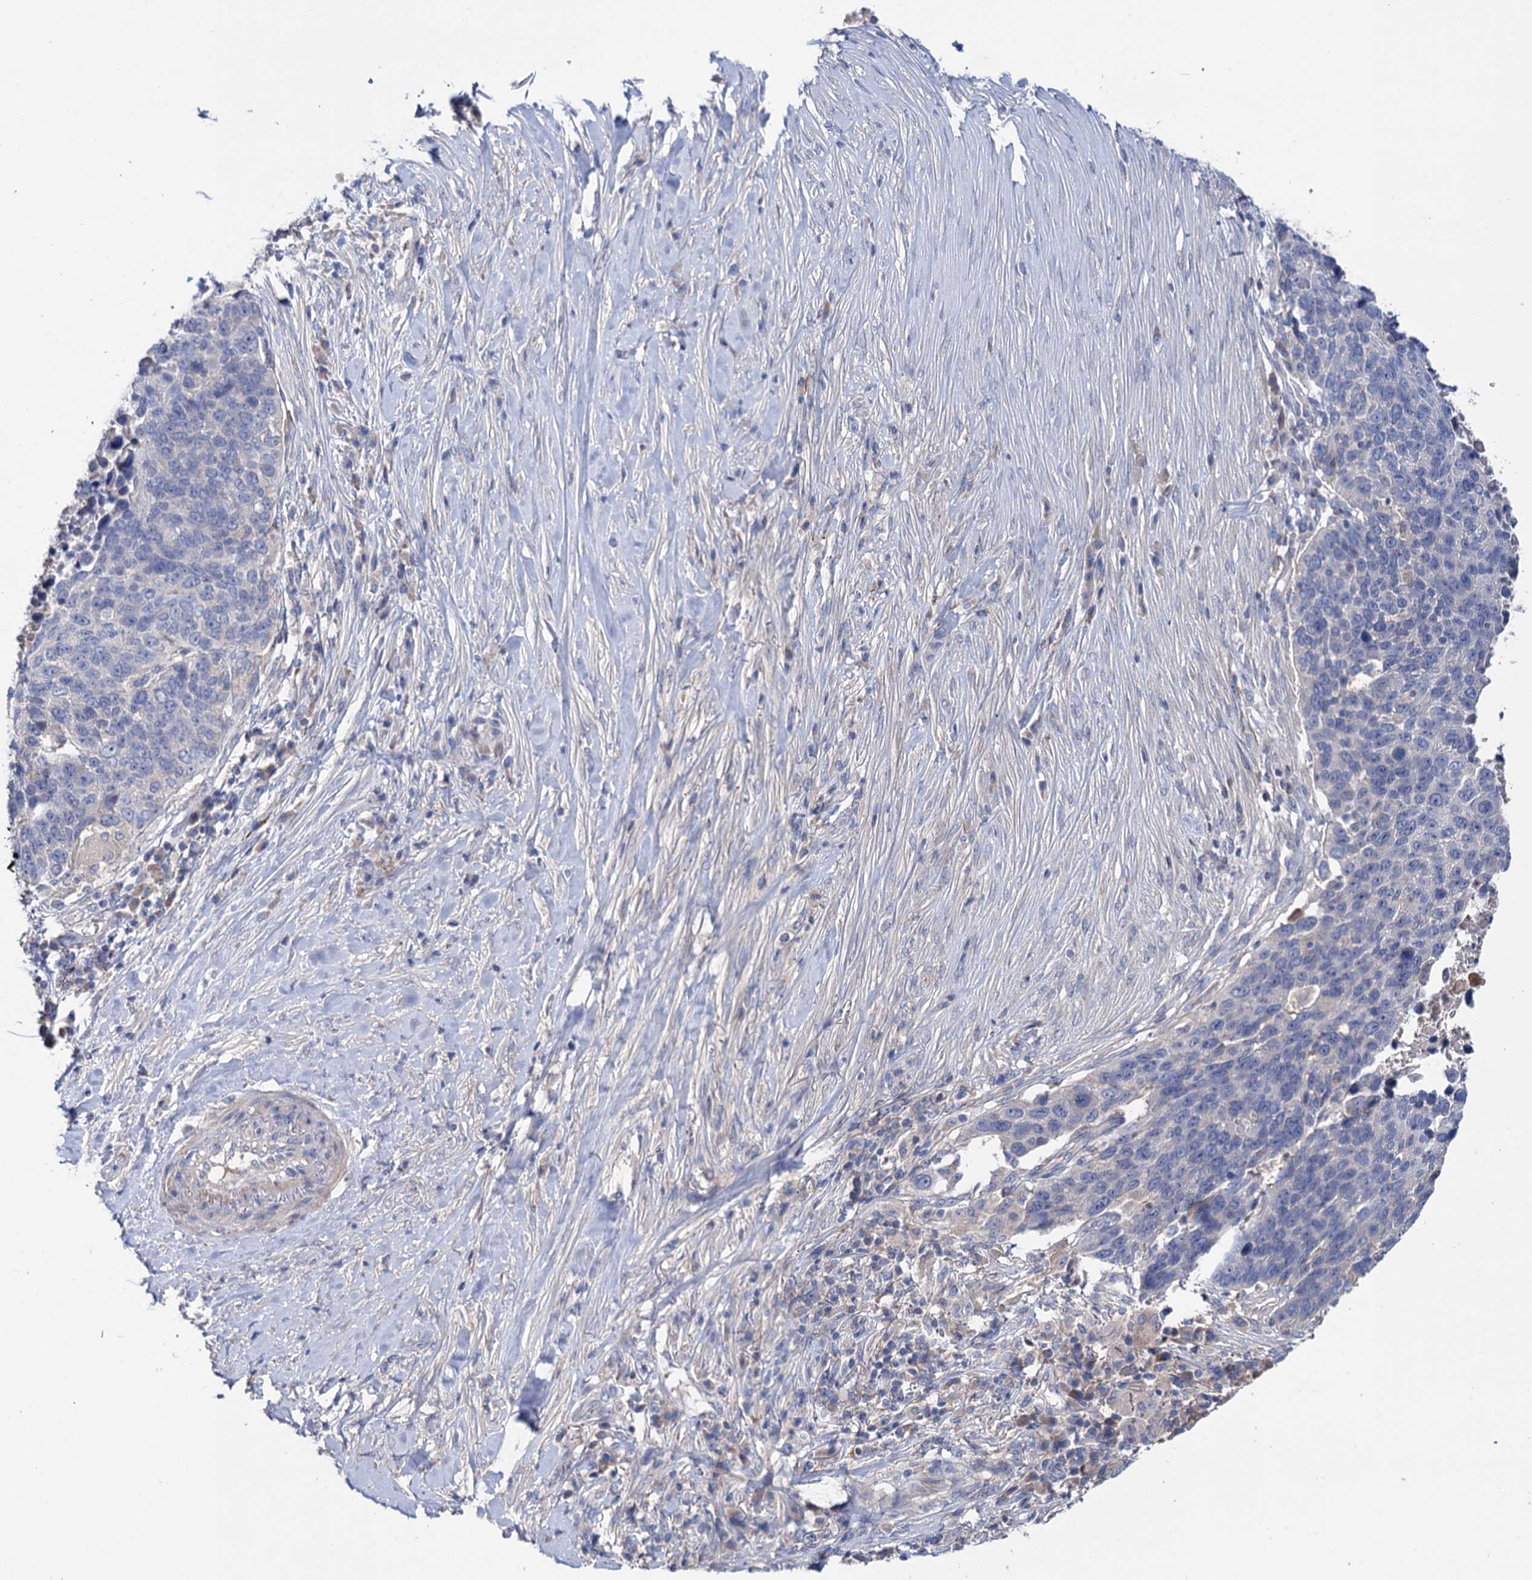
{"staining": {"intensity": "negative", "quantity": "none", "location": "none"}, "tissue": "lung cancer", "cell_type": "Tumor cells", "image_type": "cancer", "snomed": [{"axis": "morphology", "description": "Normal tissue, NOS"}, {"axis": "morphology", "description": "Squamous cell carcinoma, NOS"}, {"axis": "topography", "description": "Lymph node"}, {"axis": "topography", "description": "Lung"}], "caption": "Tumor cells are negative for protein expression in human lung cancer (squamous cell carcinoma). (DAB IHC, high magnification).", "gene": "PPP1R32", "patient": {"sex": "male", "age": 66}}